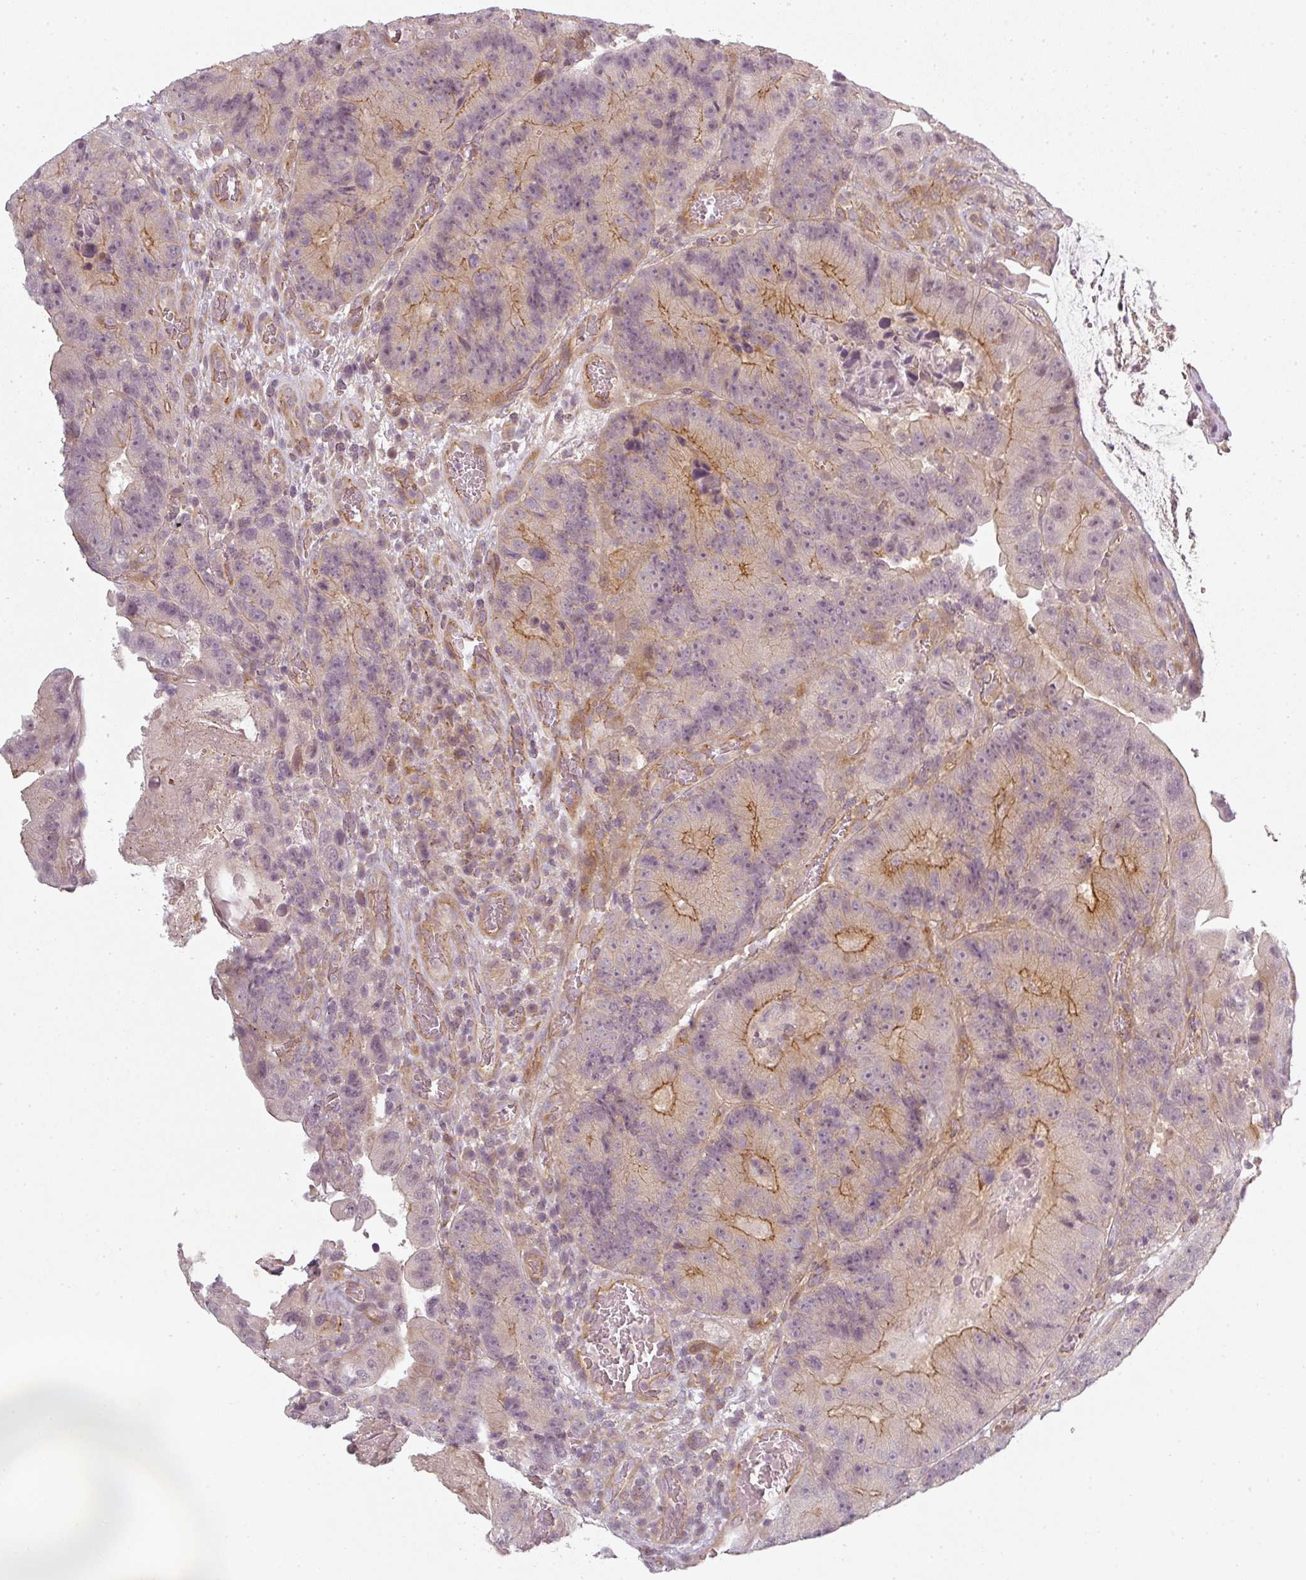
{"staining": {"intensity": "moderate", "quantity": "25%-75%", "location": "cytoplasmic/membranous"}, "tissue": "colorectal cancer", "cell_type": "Tumor cells", "image_type": "cancer", "snomed": [{"axis": "morphology", "description": "Adenocarcinoma, NOS"}, {"axis": "topography", "description": "Colon"}], "caption": "Immunohistochemical staining of colorectal adenocarcinoma exhibits medium levels of moderate cytoplasmic/membranous protein expression in about 25%-75% of tumor cells. The staining was performed using DAB (3,3'-diaminobenzidine), with brown indicating positive protein expression. Nuclei are stained blue with hematoxylin.", "gene": "SLC16A9", "patient": {"sex": "female", "age": 86}}